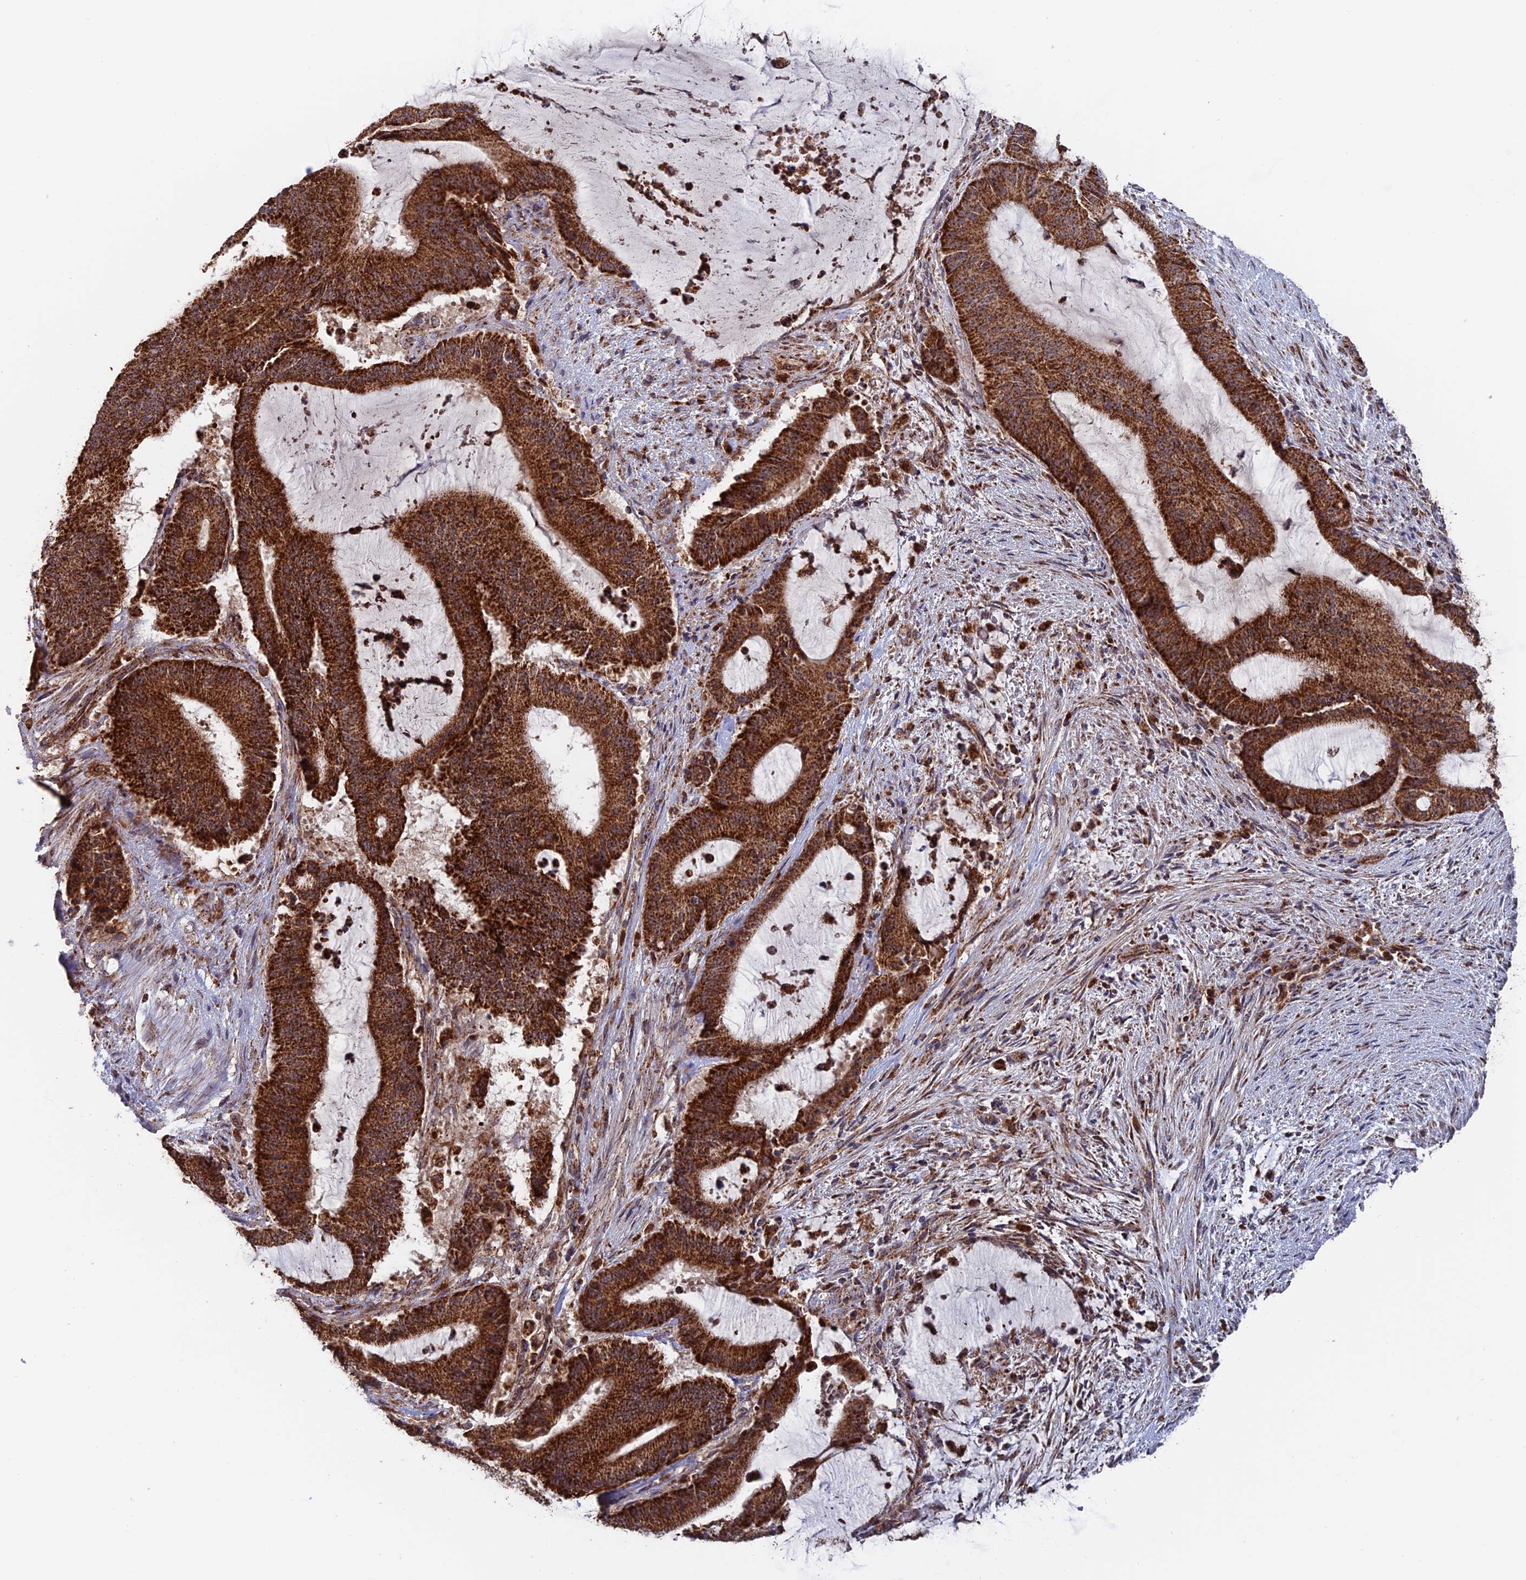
{"staining": {"intensity": "strong", "quantity": ">75%", "location": "cytoplasmic/membranous"}, "tissue": "liver cancer", "cell_type": "Tumor cells", "image_type": "cancer", "snomed": [{"axis": "morphology", "description": "Normal tissue, NOS"}, {"axis": "morphology", "description": "Cholangiocarcinoma"}, {"axis": "topography", "description": "Liver"}, {"axis": "topography", "description": "Peripheral nerve tissue"}], "caption": "Protein analysis of liver cancer tissue displays strong cytoplasmic/membranous positivity in about >75% of tumor cells.", "gene": "DTYMK", "patient": {"sex": "female", "age": 73}}